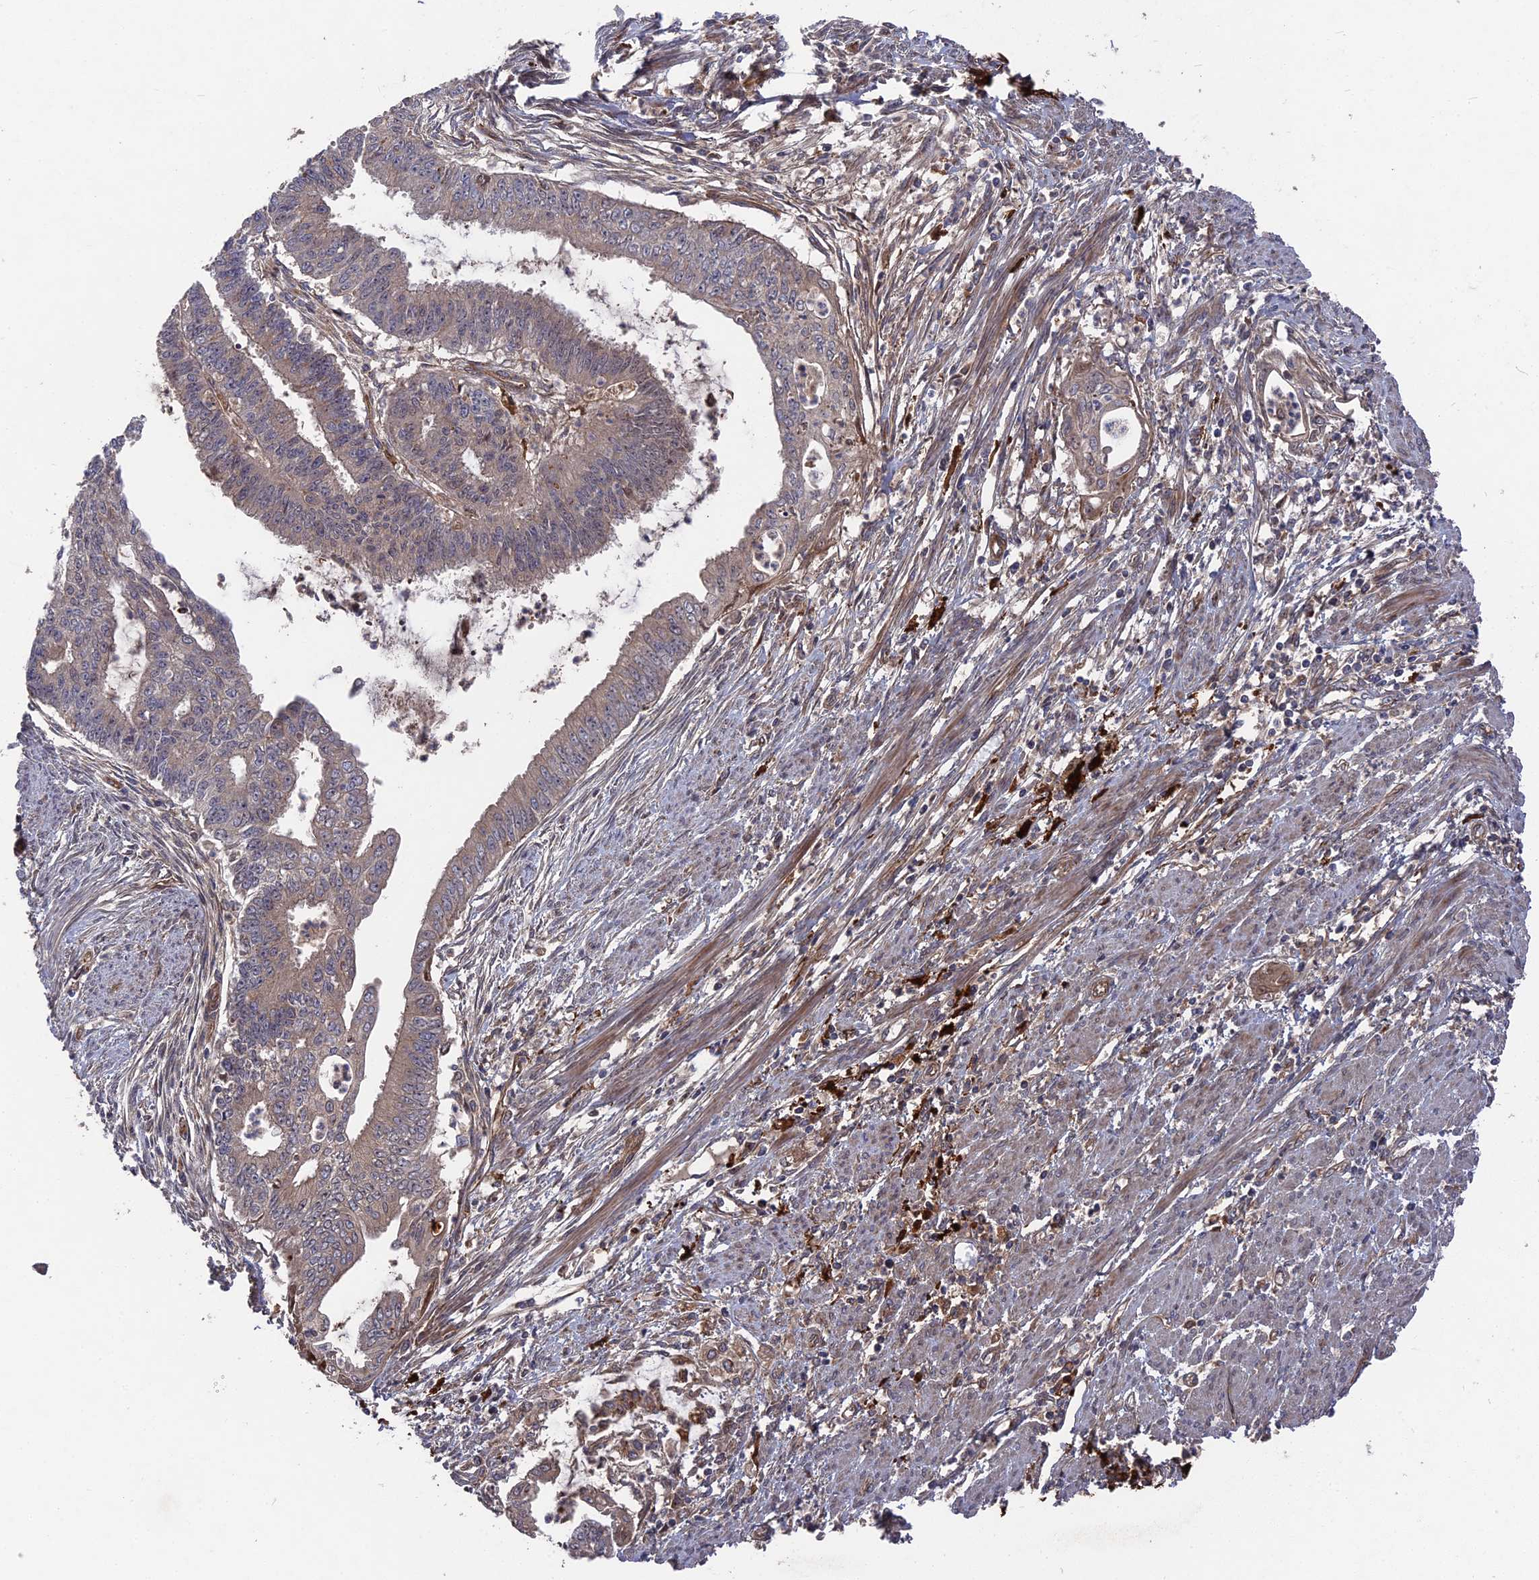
{"staining": {"intensity": "negative", "quantity": "none", "location": "none"}, "tissue": "endometrial cancer", "cell_type": "Tumor cells", "image_type": "cancer", "snomed": [{"axis": "morphology", "description": "Adenocarcinoma, NOS"}, {"axis": "topography", "description": "Endometrium"}], "caption": "IHC photomicrograph of endometrial cancer (adenocarcinoma) stained for a protein (brown), which displays no expression in tumor cells. The staining was performed using DAB to visualize the protein expression in brown, while the nuclei were stained in blue with hematoxylin (Magnification: 20x).", "gene": "DEF8", "patient": {"sex": "female", "age": 73}}